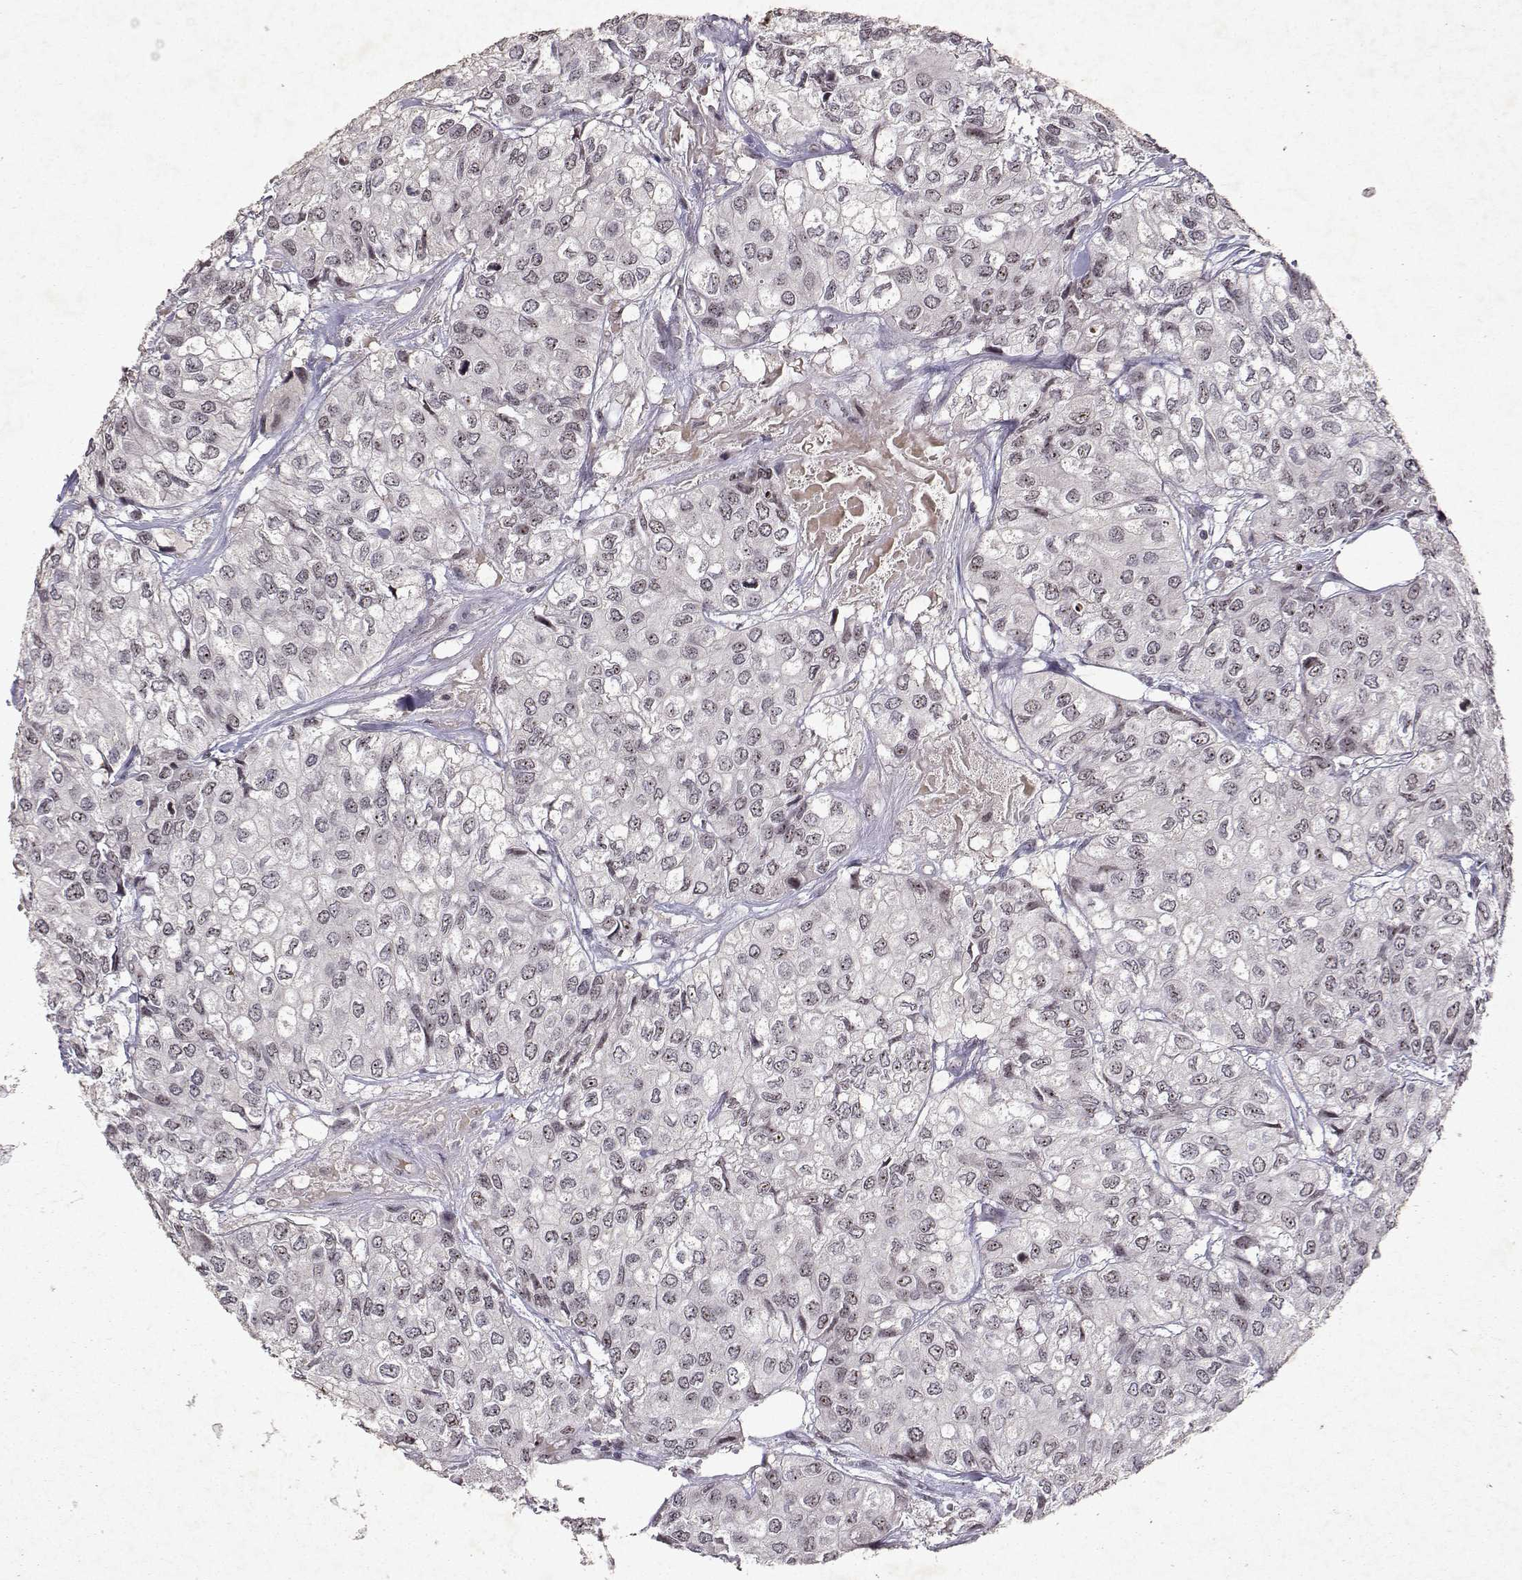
{"staining": {"intensity": "negative", "quantity": "none", "location": "none"}, "tissue": "urothelial cancer", "cell_type": "Tumor cells", "image_type": "cancer", "snomed": [{"axis": "morphology", "description": "Urothelial carcinoma, High grade"}, {"axis": "topography", "description": "Urinary bladder"}], "caption": "DAB immunohistochemical staining of urothelial carcinoma (high-grade) shows no significant positivity in tumor cells.", "gene": "DDX56", "patient": {"sex": "male", "age": 73}}